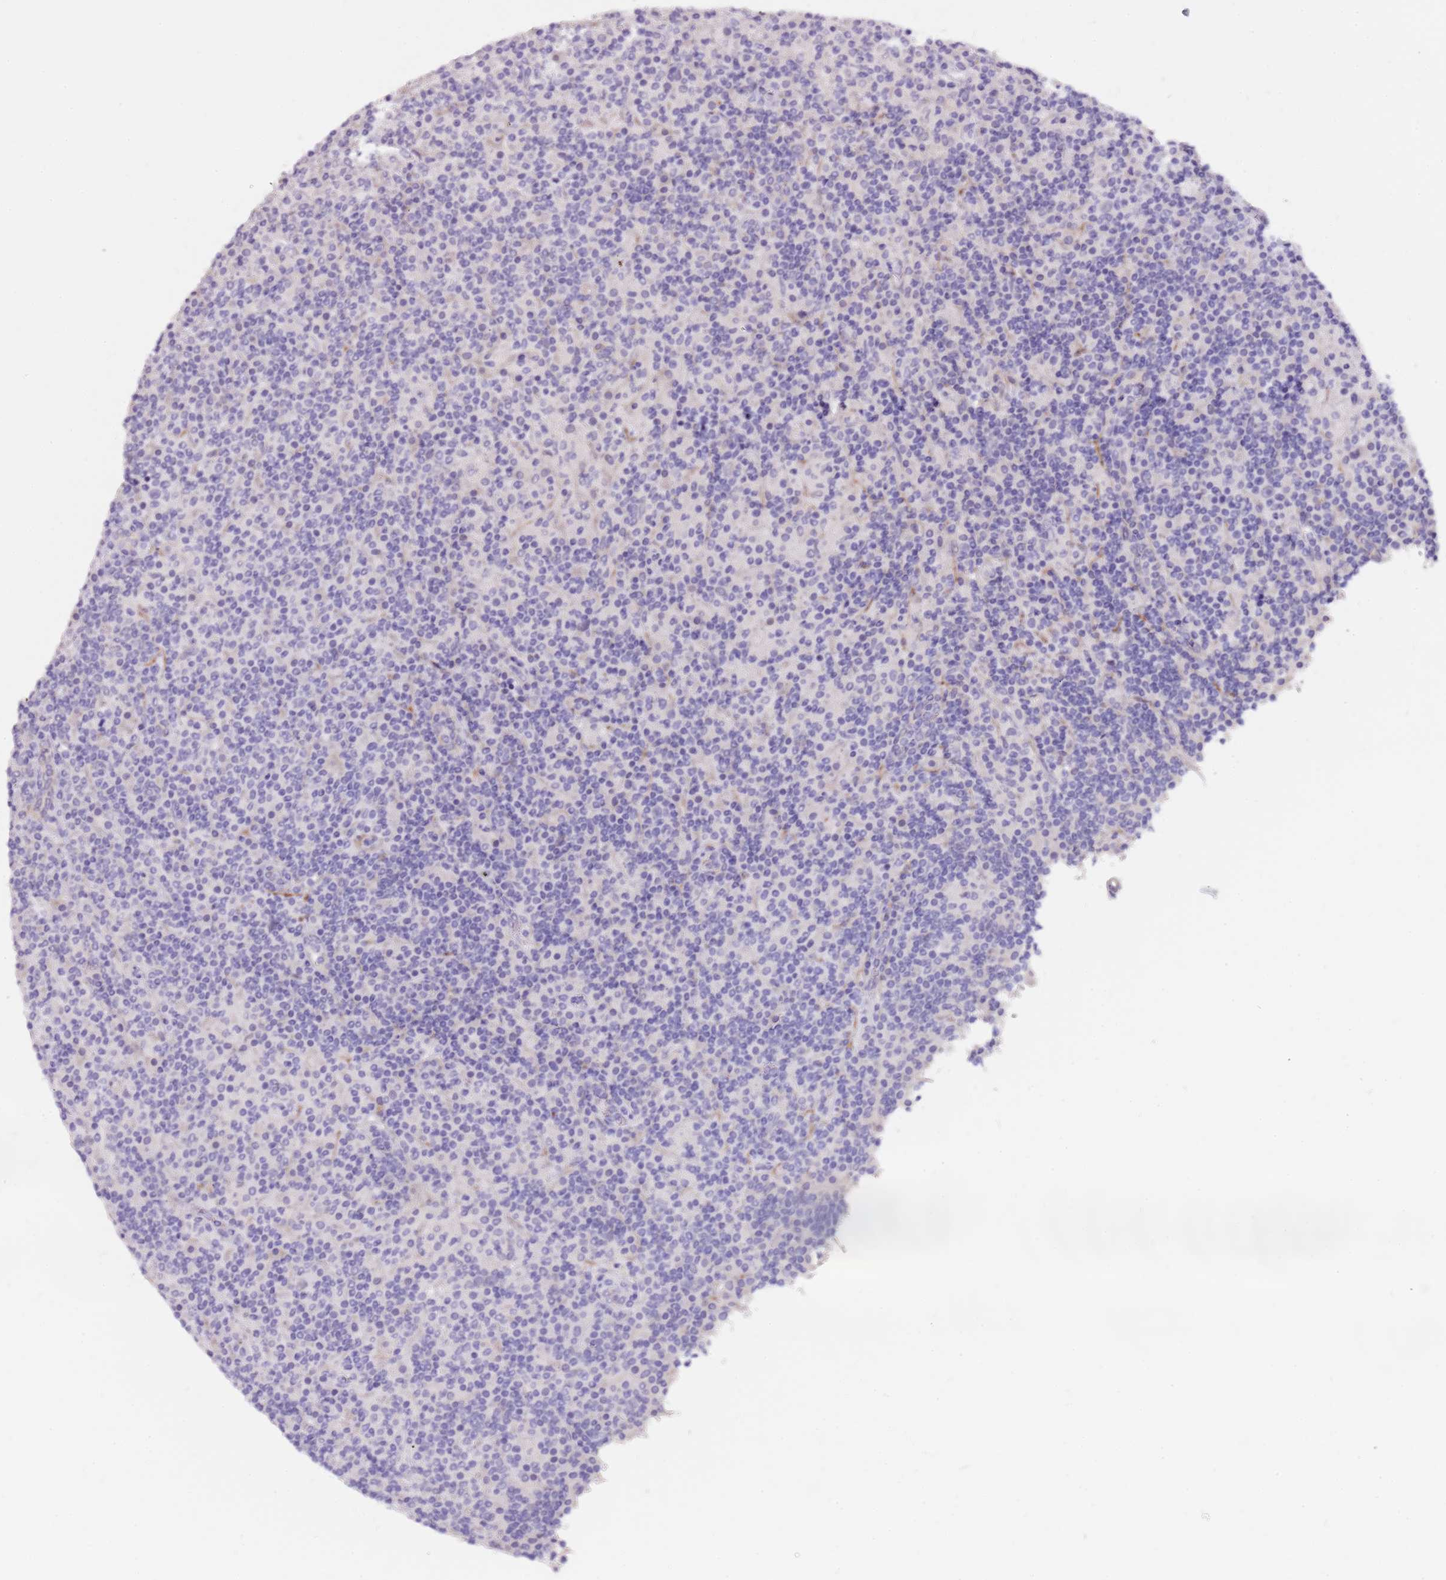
{"staining": {"intensity": "negative", "quantity": "none", "location": "none"}, "tissue": "lymphoma", "cell_type": "Tumor cells", "image_type": "cancer", "snomed": [{"axis": "morphology", "description": "Hodgkin's disease, NOS"}, {"axis": "topography", "description": "Lymph node"}], "caption": "Histopathology image shows no protein positivity in tumor cells of Hodgkin's disease tissue.", "gene": "NKX2-3", "patient": {"sex": "male", "age": 70}}